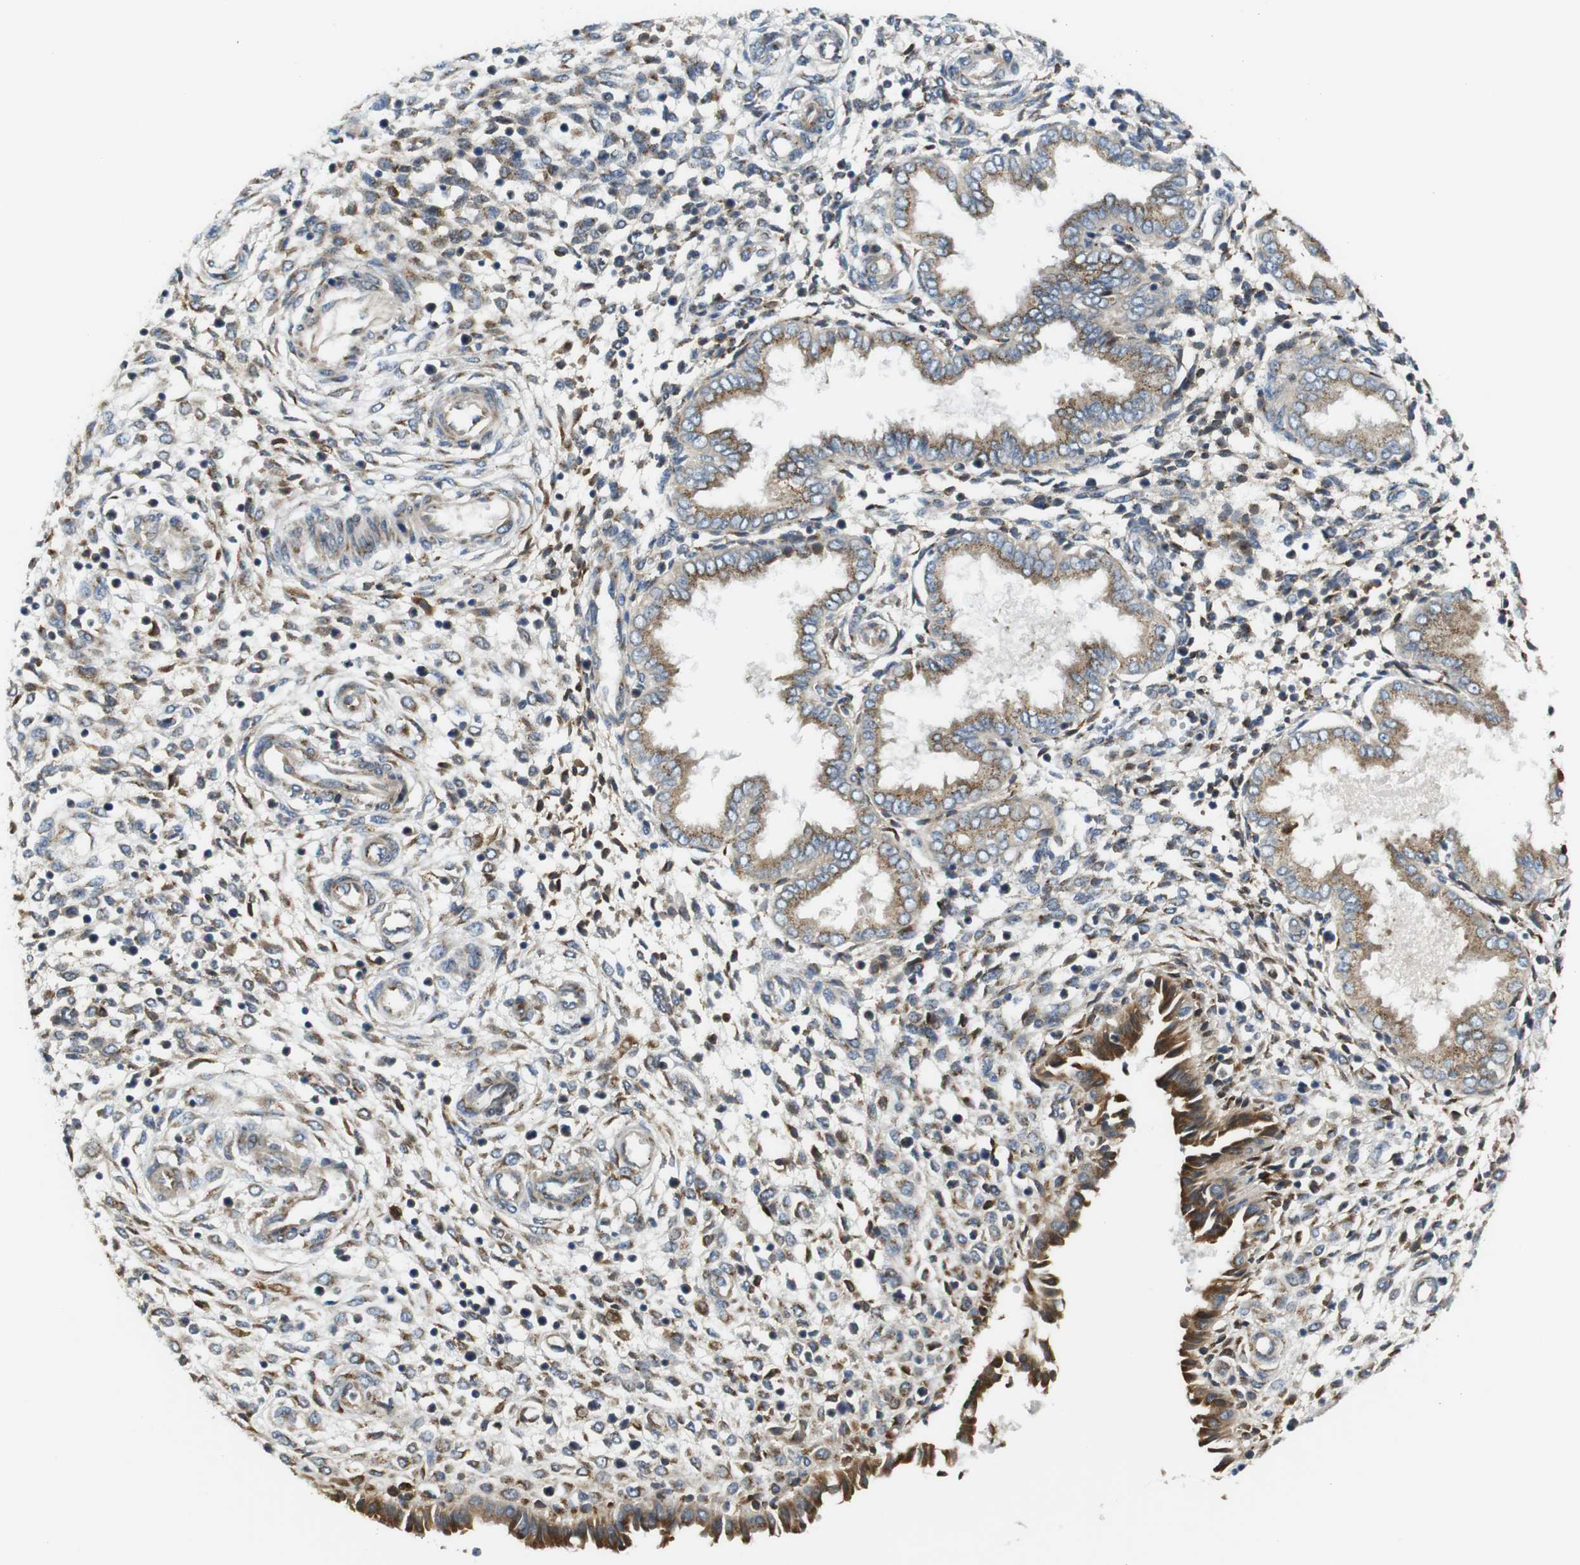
{"staining": {"intensity": "moderate", "quantity": ">75%", "location": "cytoplasmic/membranous"}, "tissue": "endometrium", "cell_type": "Cells in endometrial stroma", "image_type": "normal", "snomed": [{"axis": "morphology", "description": "Normal tissue, NOS"}, {"axis": "topography", "description": "Endometrium"}], "caption": "Immunohistochemistry (IHC) (DAB (3,3'-diaminobenzidine)) staining of normal human endometrium reveals moderate cytoplasmic/membranous protein staining in approximately >75% of cells in endometrial stroma. The protein of interest is shown in brown color, while the nuclei are stained blue.", "gene": "TMEM143", "patient": {"sex": "female", "age": 33}}